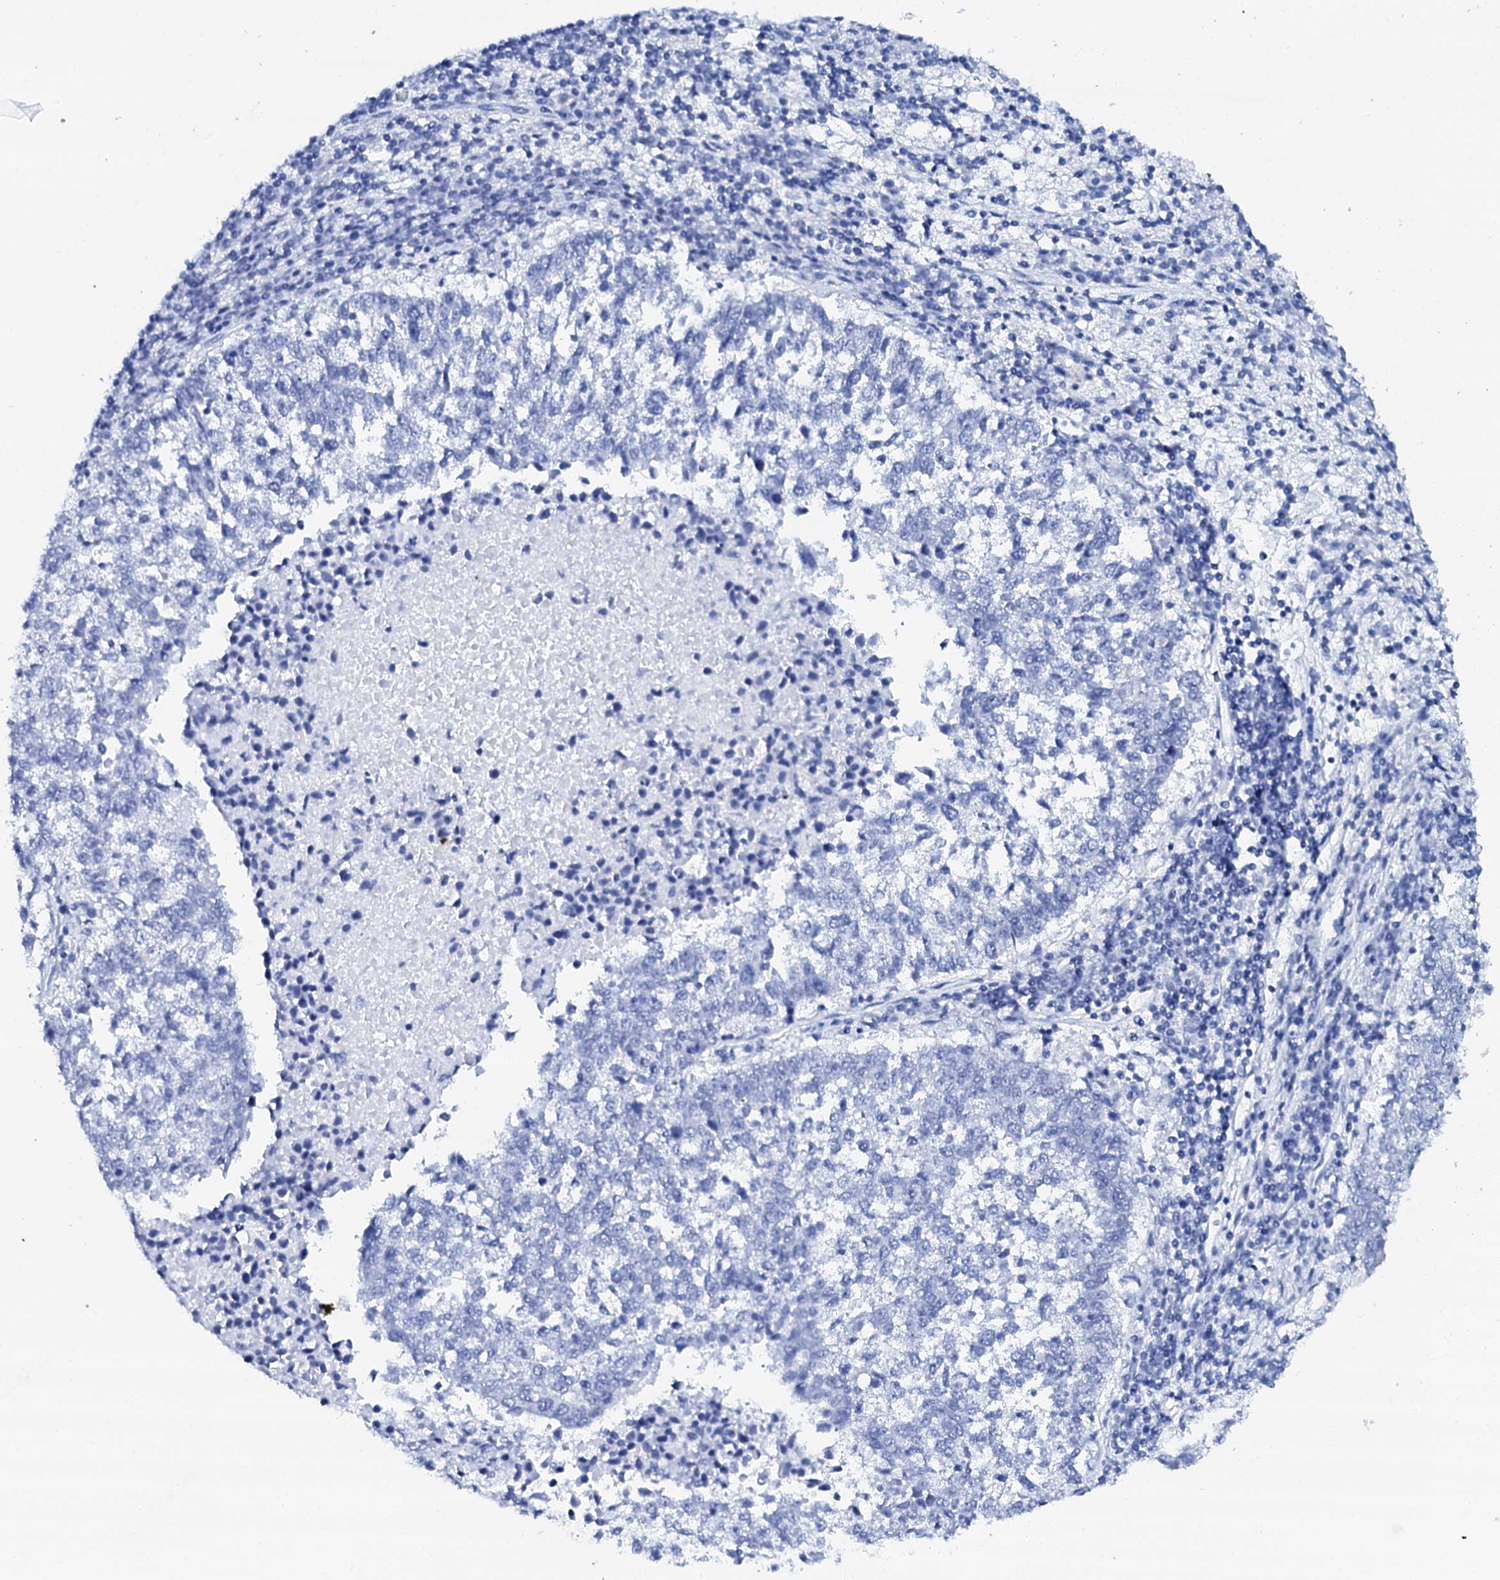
{"staining": {"intensity": "negative", "quantity": "none", "location": "none"}, "tissue": "lung cancer", "cell_type": "Tumor cells", "image_type": "cancer", "snomed": [{"axis": "morphology", "description": "Squamous cell carcinoma, NOS"}, {"axis": "topography", "description": "Lung"}], "caption": "Lung cancer stained for a protein using immunohistochemistry (IHC) demonstrates no expression tumor cells.", "gene": "NUDT13", "patient": {"sex": "male", "age": 73}}